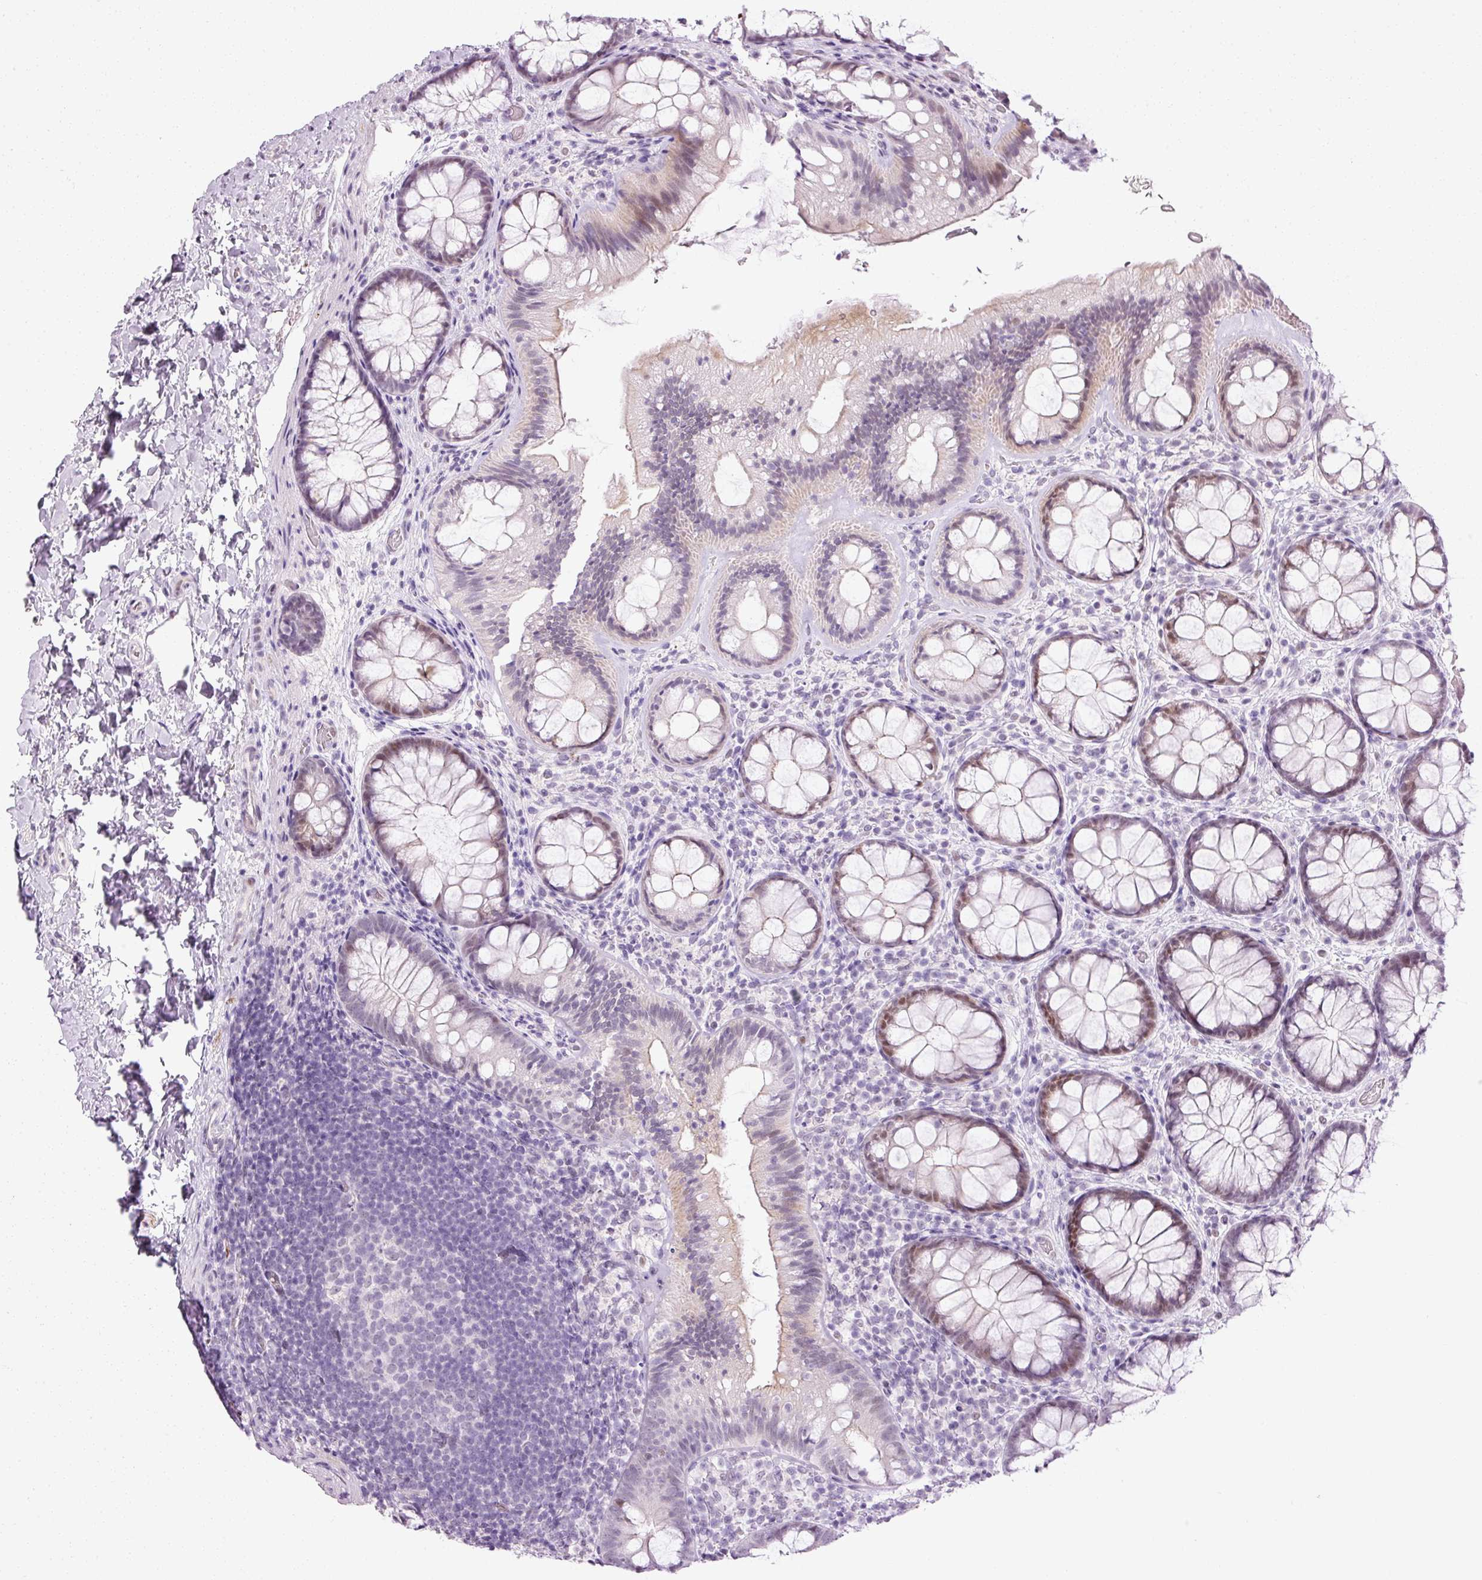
{"staining": {"intensity": "negative", "quantity": "none", "location": "none"}, "tissue": "colon", "cell_type": "Endothelial cells", "image_type": "normal", "snomed": [{"axis": "morphology", "description": "Normal tissue, NOS"}, {"axis": "topography", "description": "Colon"}], "caption": "Immunohistochemistry (IHC) of normal human colon shows no staining in endothelial cells. Brightfield microscopy of immunohistochemistry stained with DAB (brown) and hematoxylin (blue), captured at high magnification.", "gene": "ANKRD20A1", "patient": {"sex": "male", "age": 46}}